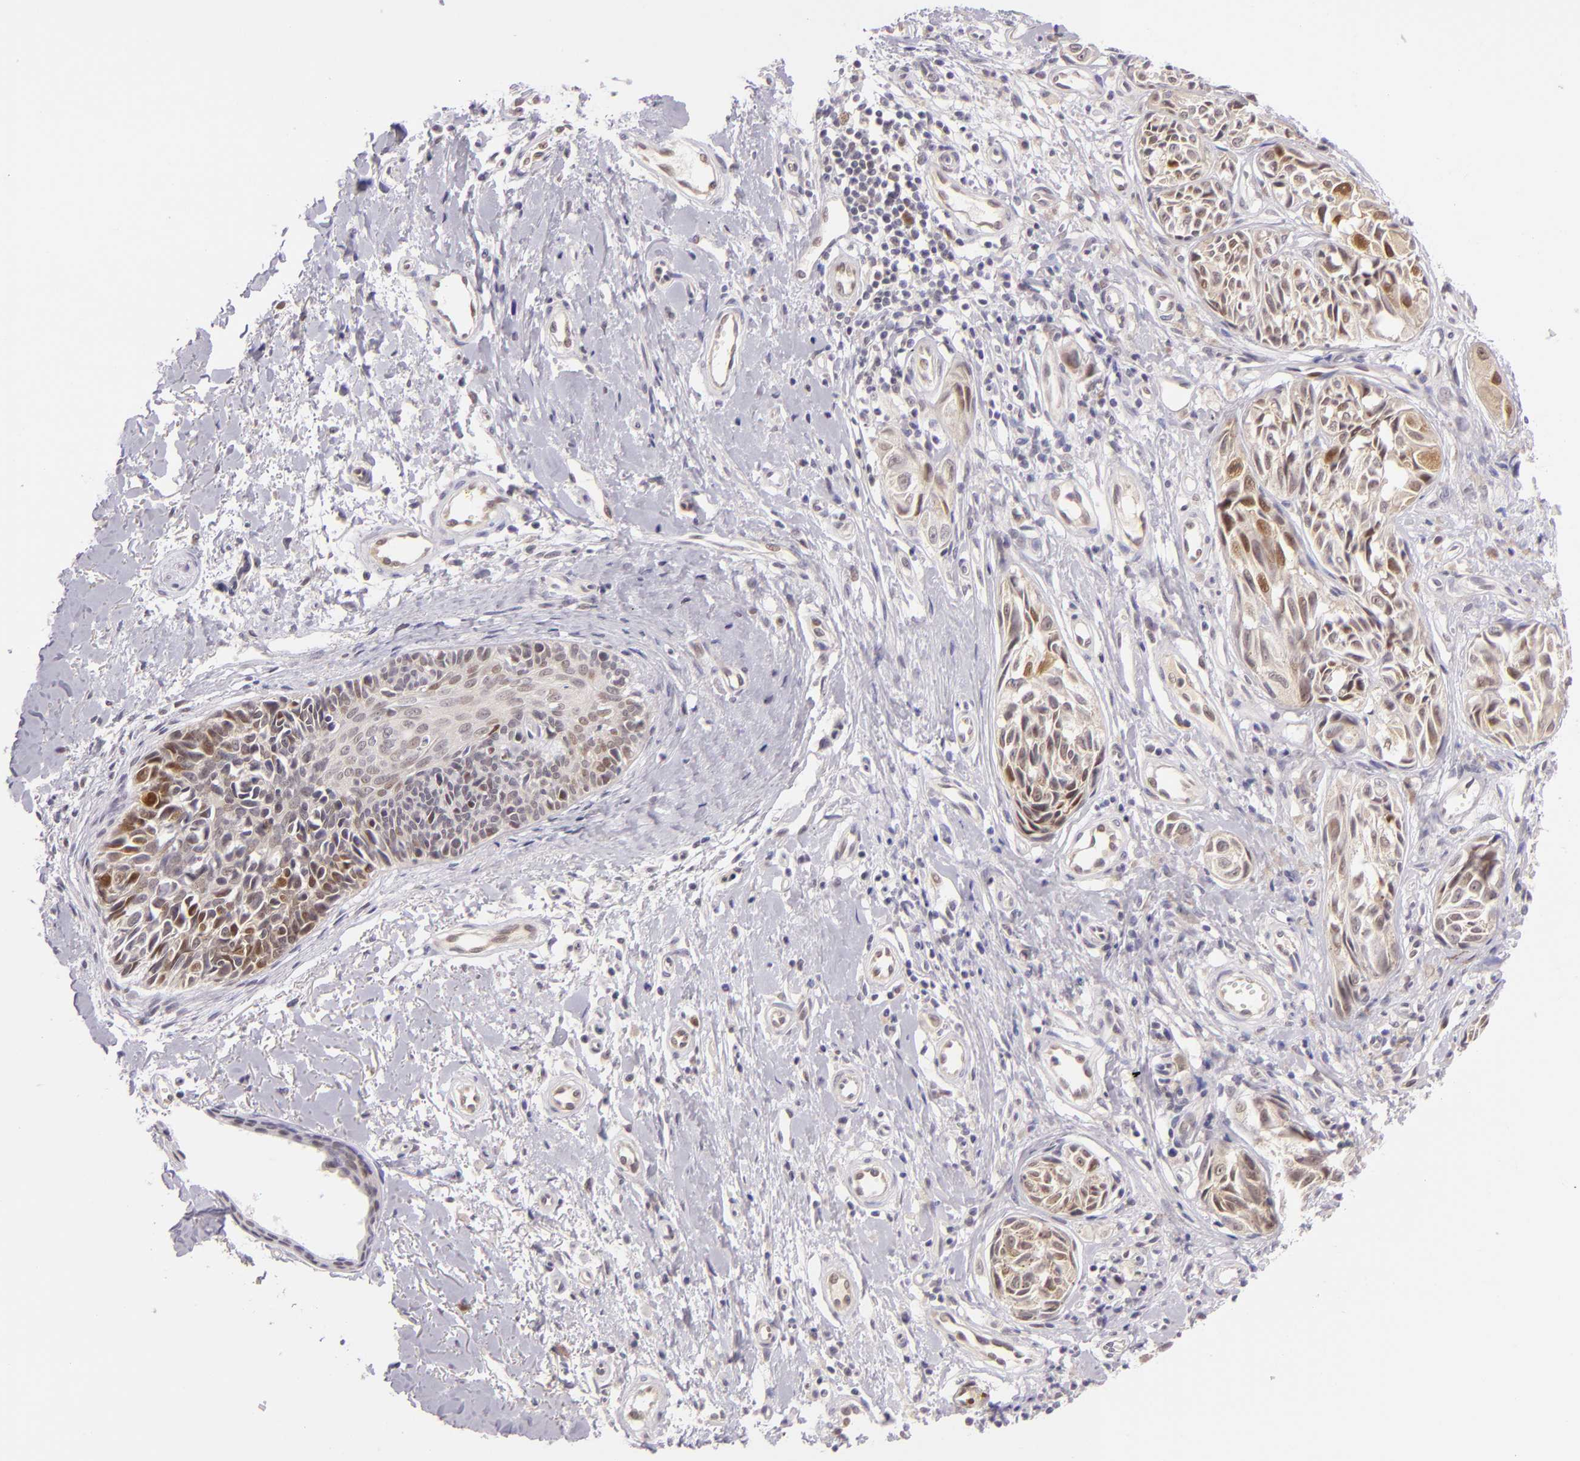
{"staining": {"intensity": "moderate", "quantity": "25%-75%", "location": "nuclear"}, "tissue": "melanoma", "cell_type": "Tumor cells", "image_type": "cancer", "snomed": [{"axis": "morphology", "description": "Malignant melanoma, NOS"}, {"axis": "topography", "description": "Skin"}], "caption": "Moderate nuclear protein staining is identified in about 25%-75% of tumor cells in malignant melanoma.", "gene": "CSE1L", "patient": {"sex": "male", "age": 67}}